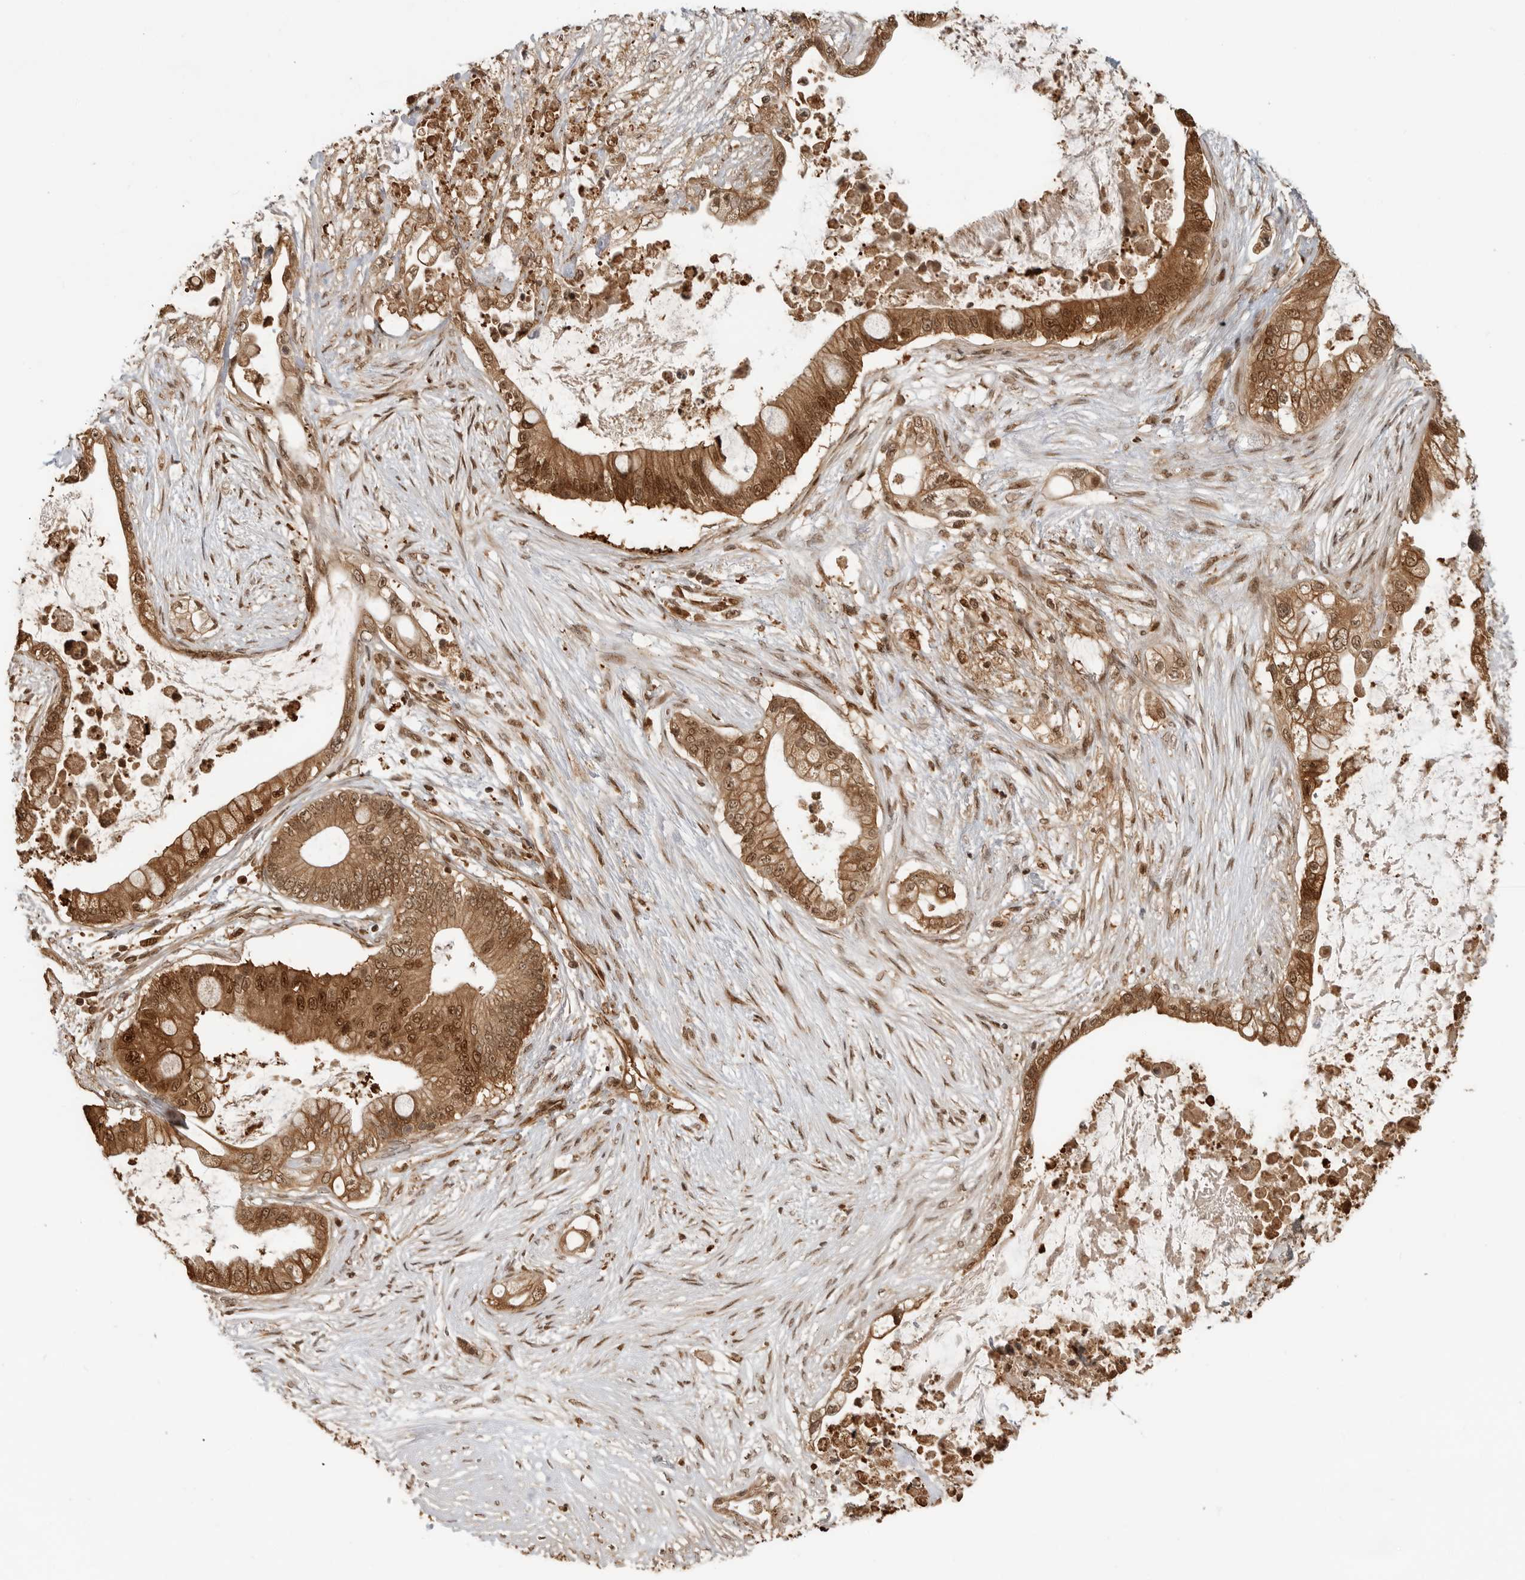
{"staining": {"intensity": "strong", "quantity": ">75%", "location": "cytoplasmic/membranous,nuclear"}, "tissue": "pancreatic cancer", "cell_type": "Tumor cells", "image_type": "cancer", "snomed": [{"axis": "morphology", "description": "Adenocarcinoma, NOS"}, {"axis": "topography", "description": "Pancreas"}], "caption": "Immunohistochemical staining of adenocarcinoma (pancreatic) reveals strong cytoplasmic/membranous and nuclear protein staining in approximately >75% of tumor cells. Using DAB (brown) and hematoxylin (blue) stains, captured at high magnification using brightfield microscopy.", "gene": "BMP2K", "patient": {"sex": "male", "age": 53}}